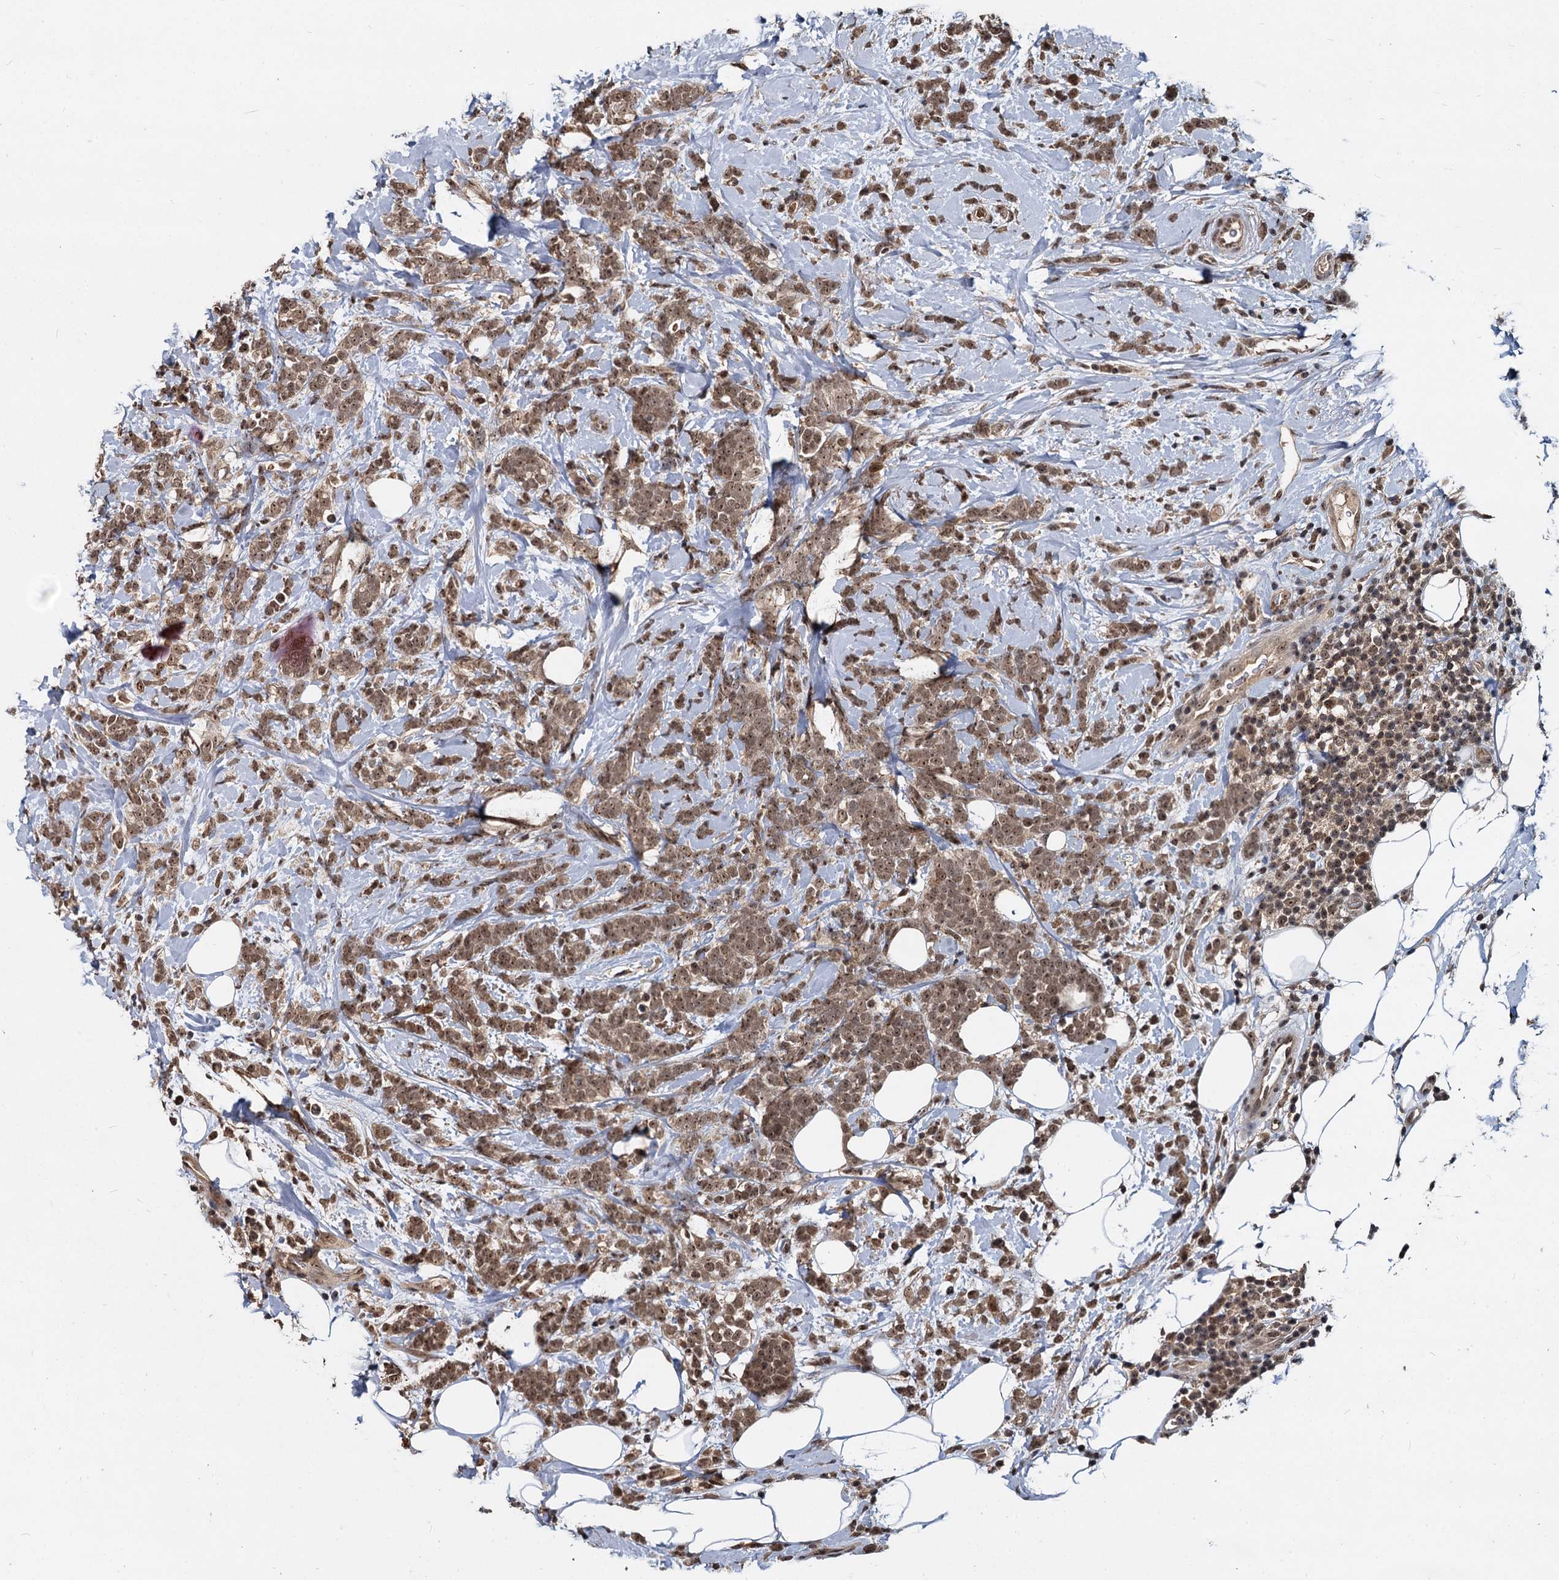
{"staining": {"intensity": "moderate", "quantity": ">75%", "location": "cytoplasmic/membranous,nuclear"}, "tissue": "breast cancer", "cell_type": "Tumor cells", "image_type": "cancer", "snomed": [{"axis": "morphology", "description": "Lobular carcinoma"}, {"axis": "topography", "description": "Breast"}], "caption": "Breast cancer stained with a brown dye exhibits moderate cytoplasmic/membranous and nuclear positive staining in approximately >75% of tumor cells.", "gene": "FAM216B", "patient": {"sex": "female", "age": 58}}